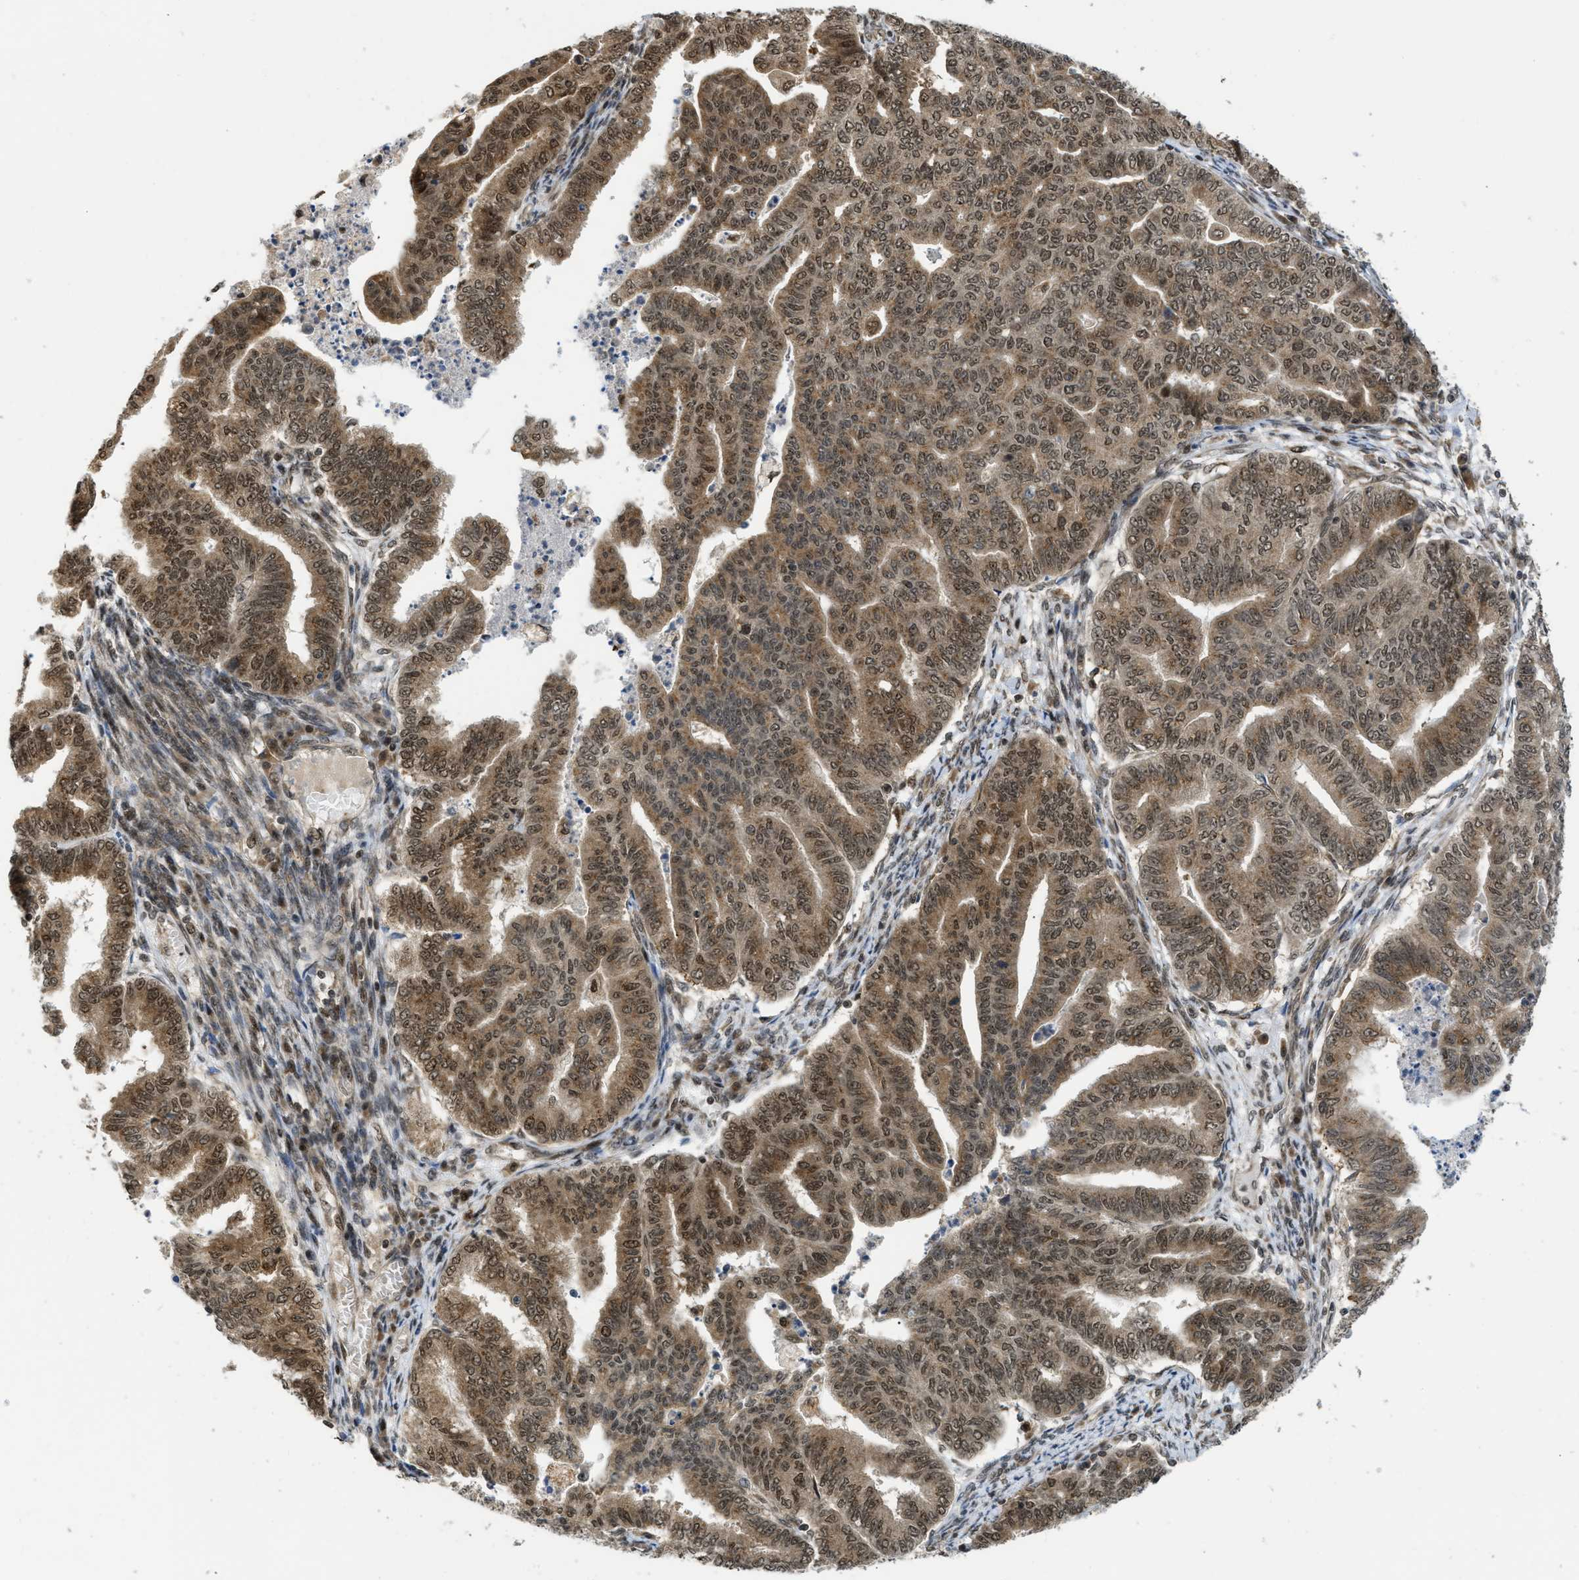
{"staining": {"intensity": "moderate", "quantity": ">75%", "location": "cytoplasmic/membranous,nuclear"}, "tissue": "endometrial cancer", "cell_type": "Tumor cells", "image_type": "cancer", "snomed": [{"axis": "morphology", "description": "Adenocarcinoma, NOS"}, {"axis": "topography", "description": "Endometrium"}], "caption": "Adenocarcinoma (endometrial) stained with immunohistochemistry (IHC) reveals moderate cytoplasmic/membranous and nuclear staining in about >75% of tumor cells. The staining was performed using DAB (3,3'-diaminobenzidine), with brown indicating positive protein expression. Nuclei are stained blue with hematoxylin.", "gene": "TACC1", "patient": {"sex": "female", "age": 79}}